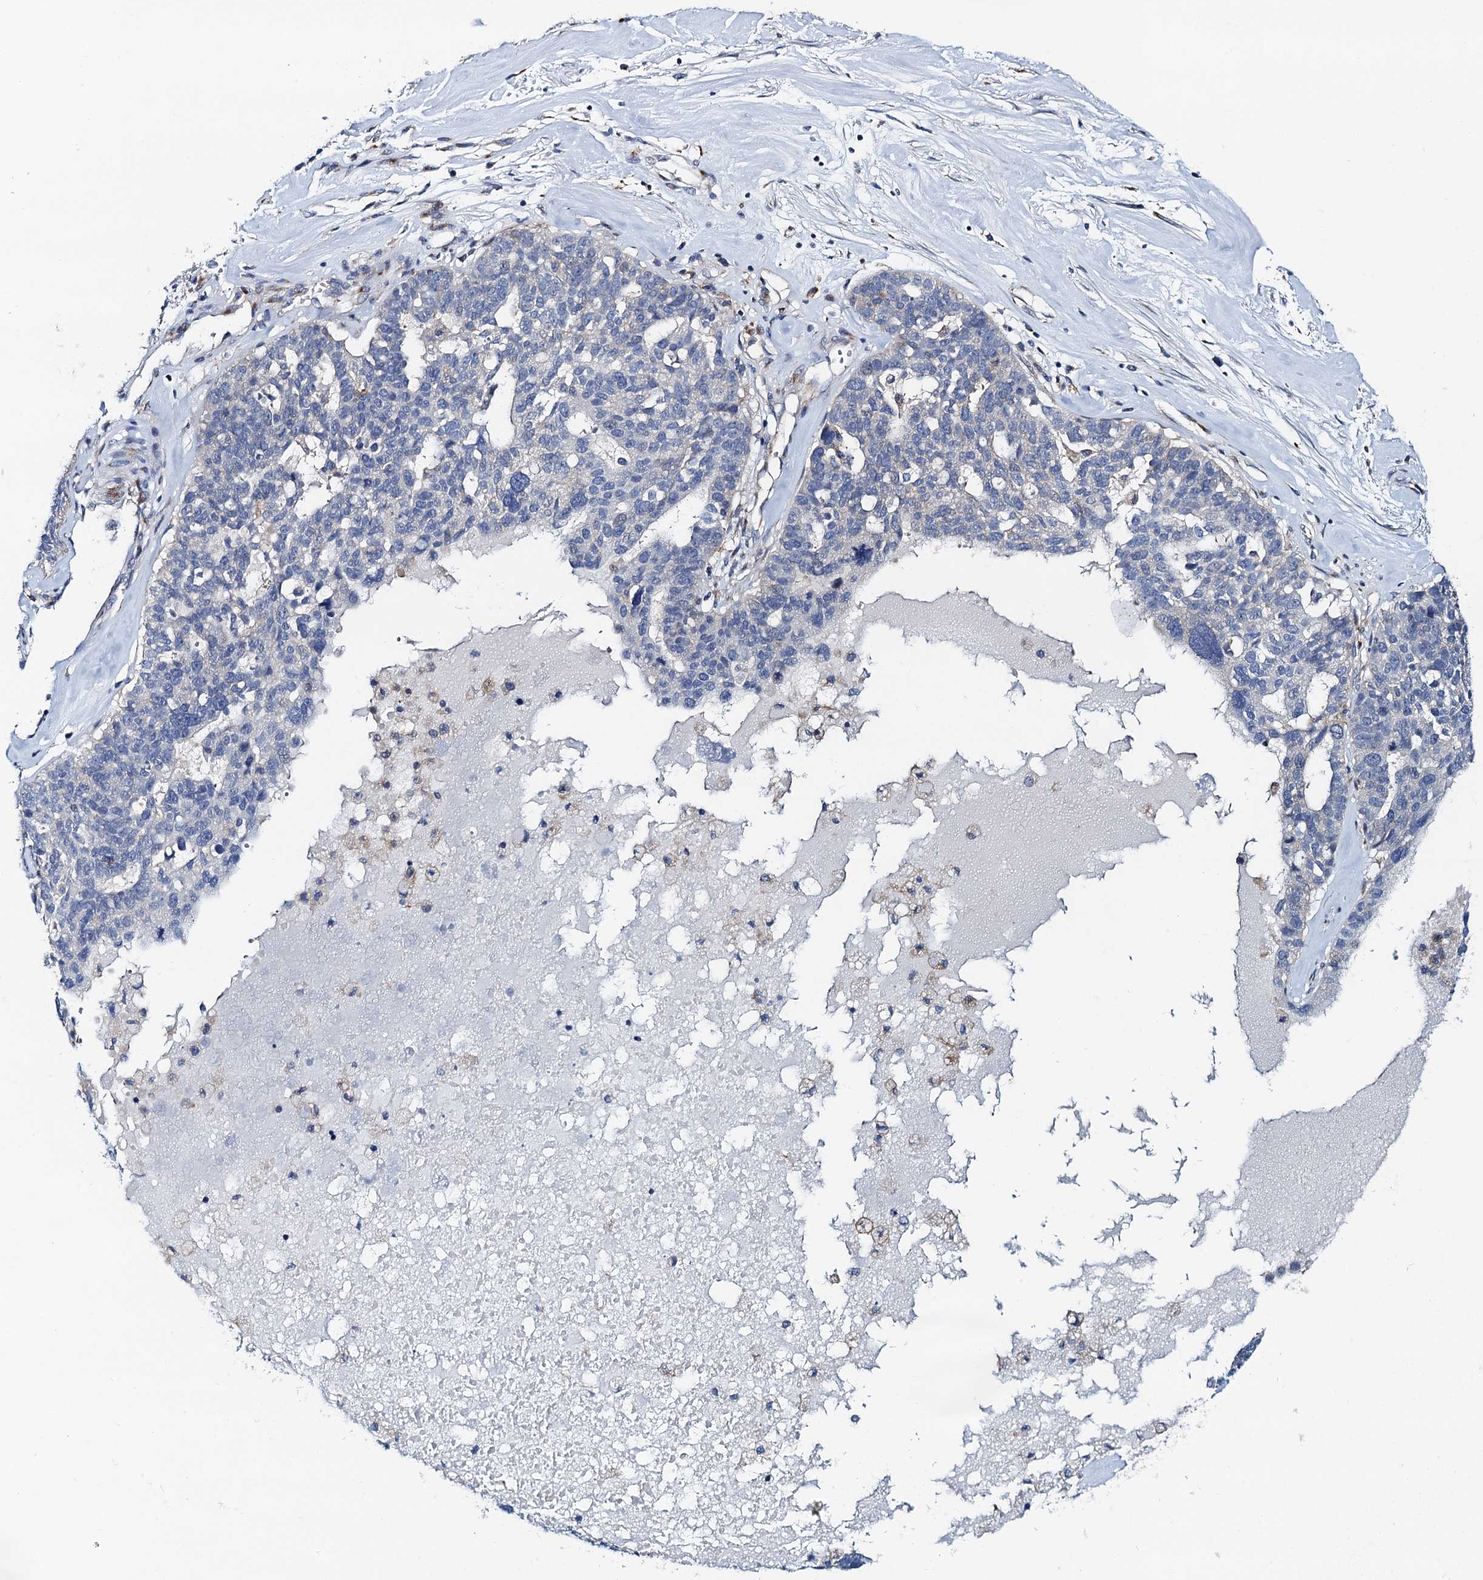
{"staining": {"intensity": "negative", "quantity": "none", "location": "none"}, "tissue": "ovarian cancer", "cell_type": "Tumor cells", "image_type": "cancer", "snomed": [{"axis": "morphology", "description": "Cystadenocarcinoma, serous, NOS"}, {"axis": "topography", "description": "Ovary"}], "caption": "Immunohistochemistry of ovarian cancer (serous cystadenocarcinoma) demonstrates no staining in tumor cells. Brightfield microscopy of IHC stained with DAB (brown) and hematoxylin (blue), captured at high magnification.", "gene": "NBEA", "patient": {"sex": "female", "age": 59}}